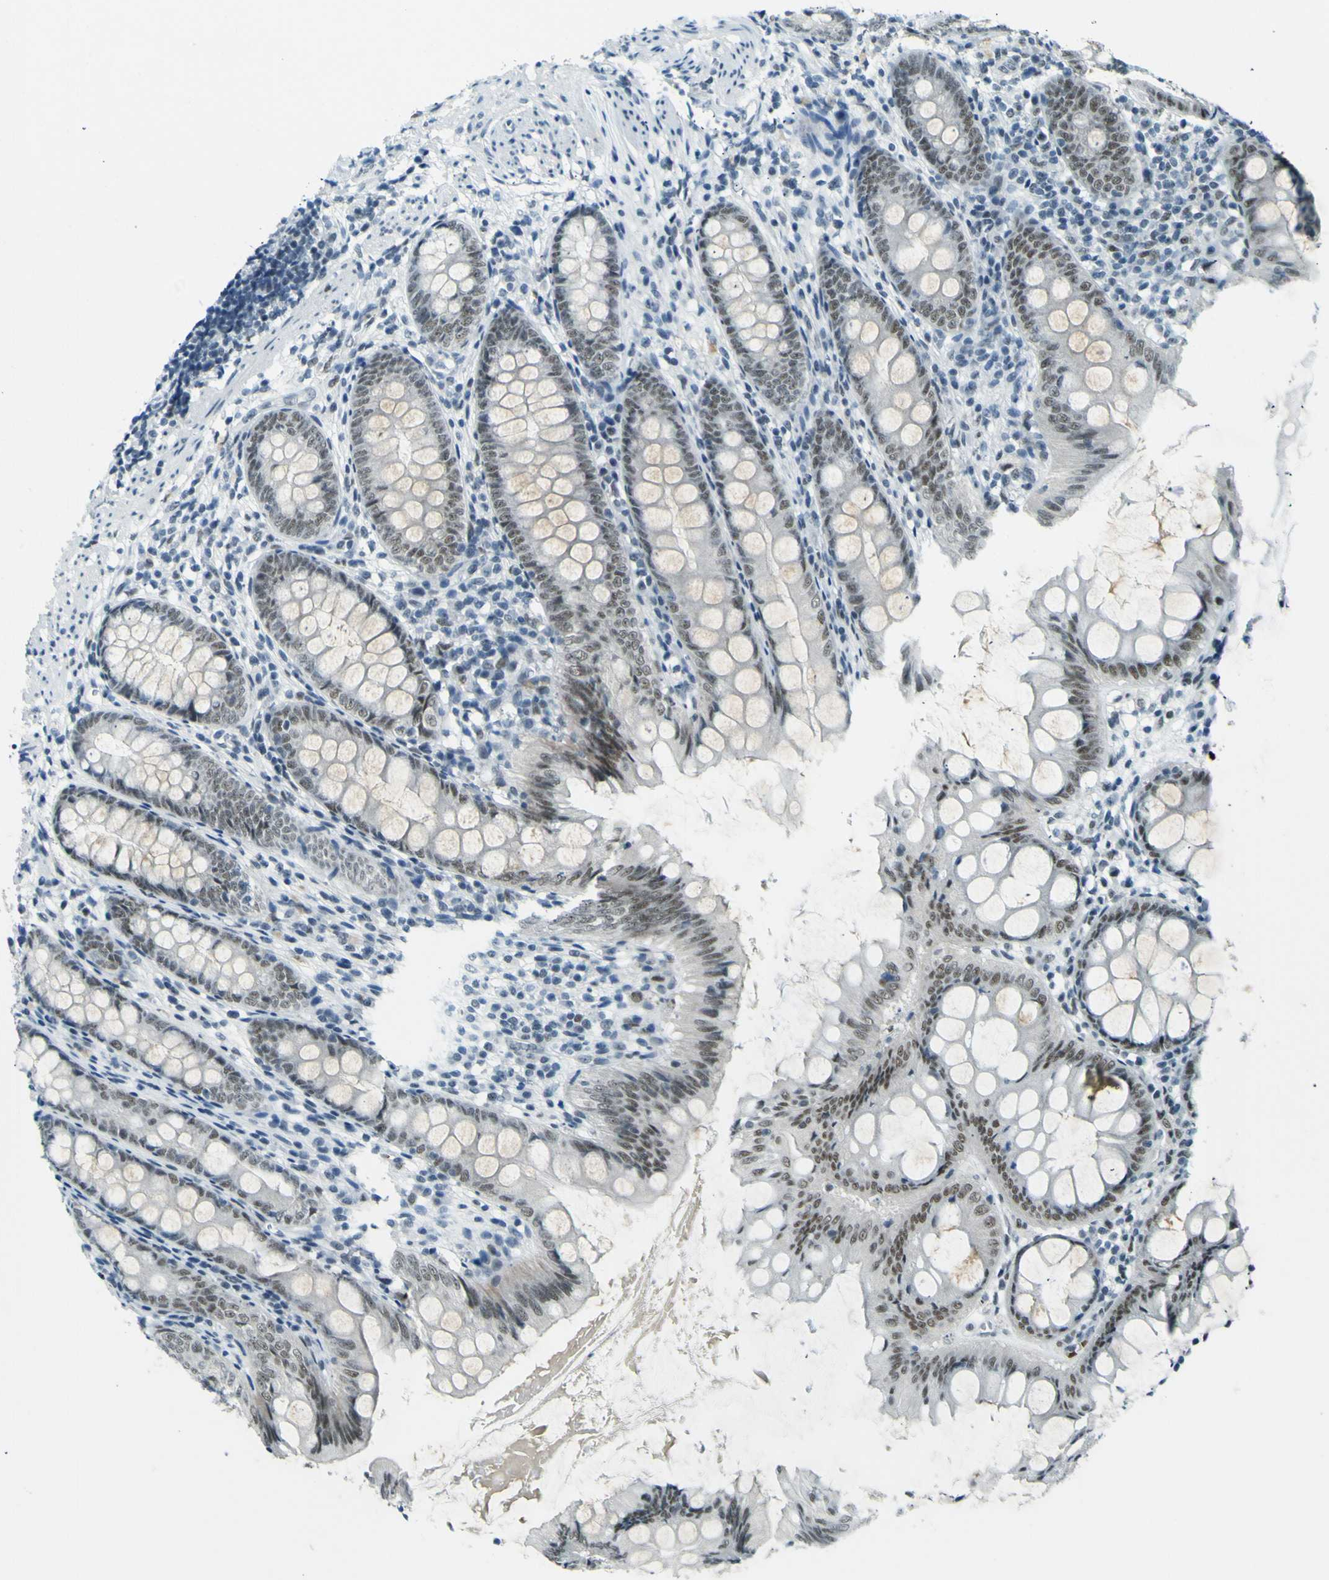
{"staining": {"intensity": "moderate", "quantity": "25%-75%", "location": "nuclear"}, "tissue": "appendix", "cell_type": "Glandular cells", "image_type": "normal", "snomed": [{"axis": "morphology", "description": "Normal tissue, NOS"}, {"axis": "topography", "description": "Appendix"}], "caption": "A histopathology image of human appendix stained for a protein reveals moderate nuclear brown staining in glandular cells.", "gene": "CEBPG", "patient": {"sex": "female", "age": 77}}